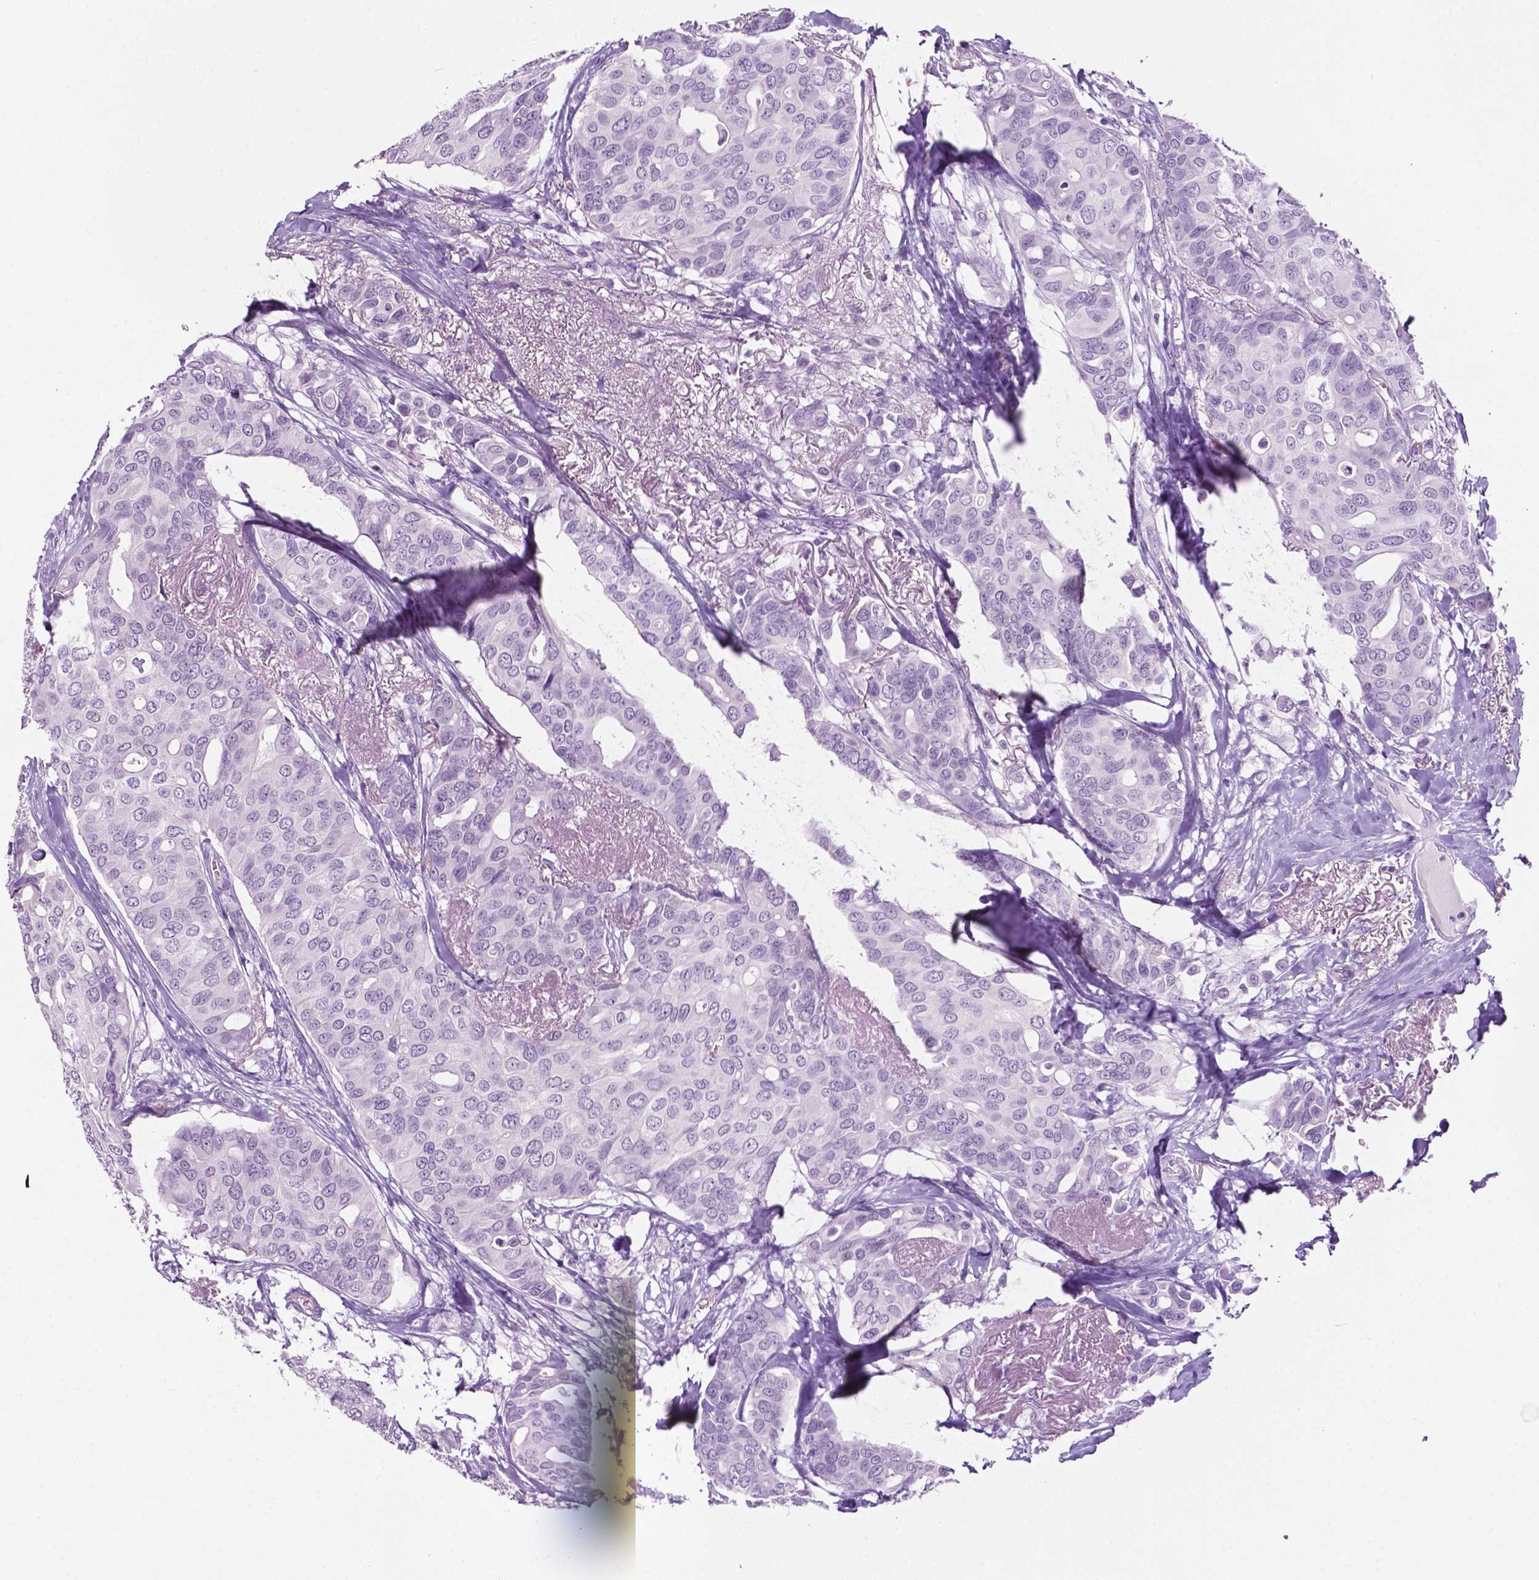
{"staining": {"intensity": "negative", "quantity": "none", "location": "none"}, "tissue": "breast cancer", "cell_type": "Tumor cells", "image_type": "cancer", "snomed": [{"axis": "morphology", "description": "Duct carcinoma"}, {"axis": "topography", "description": "Breast"}], "caption": "A micrograph of human breast cancer (intraductal carcinoma) is negative for staining in tumor cells. The staining was performed using DAB (3,3'-diaminobenzidine) to visualize the protein expression in brown, while the nuclei were stained in blue with hematoxylin (Magnification: 20x).", "gene": "PHGR1", "patient": {"sex": "female", "age": 54}}